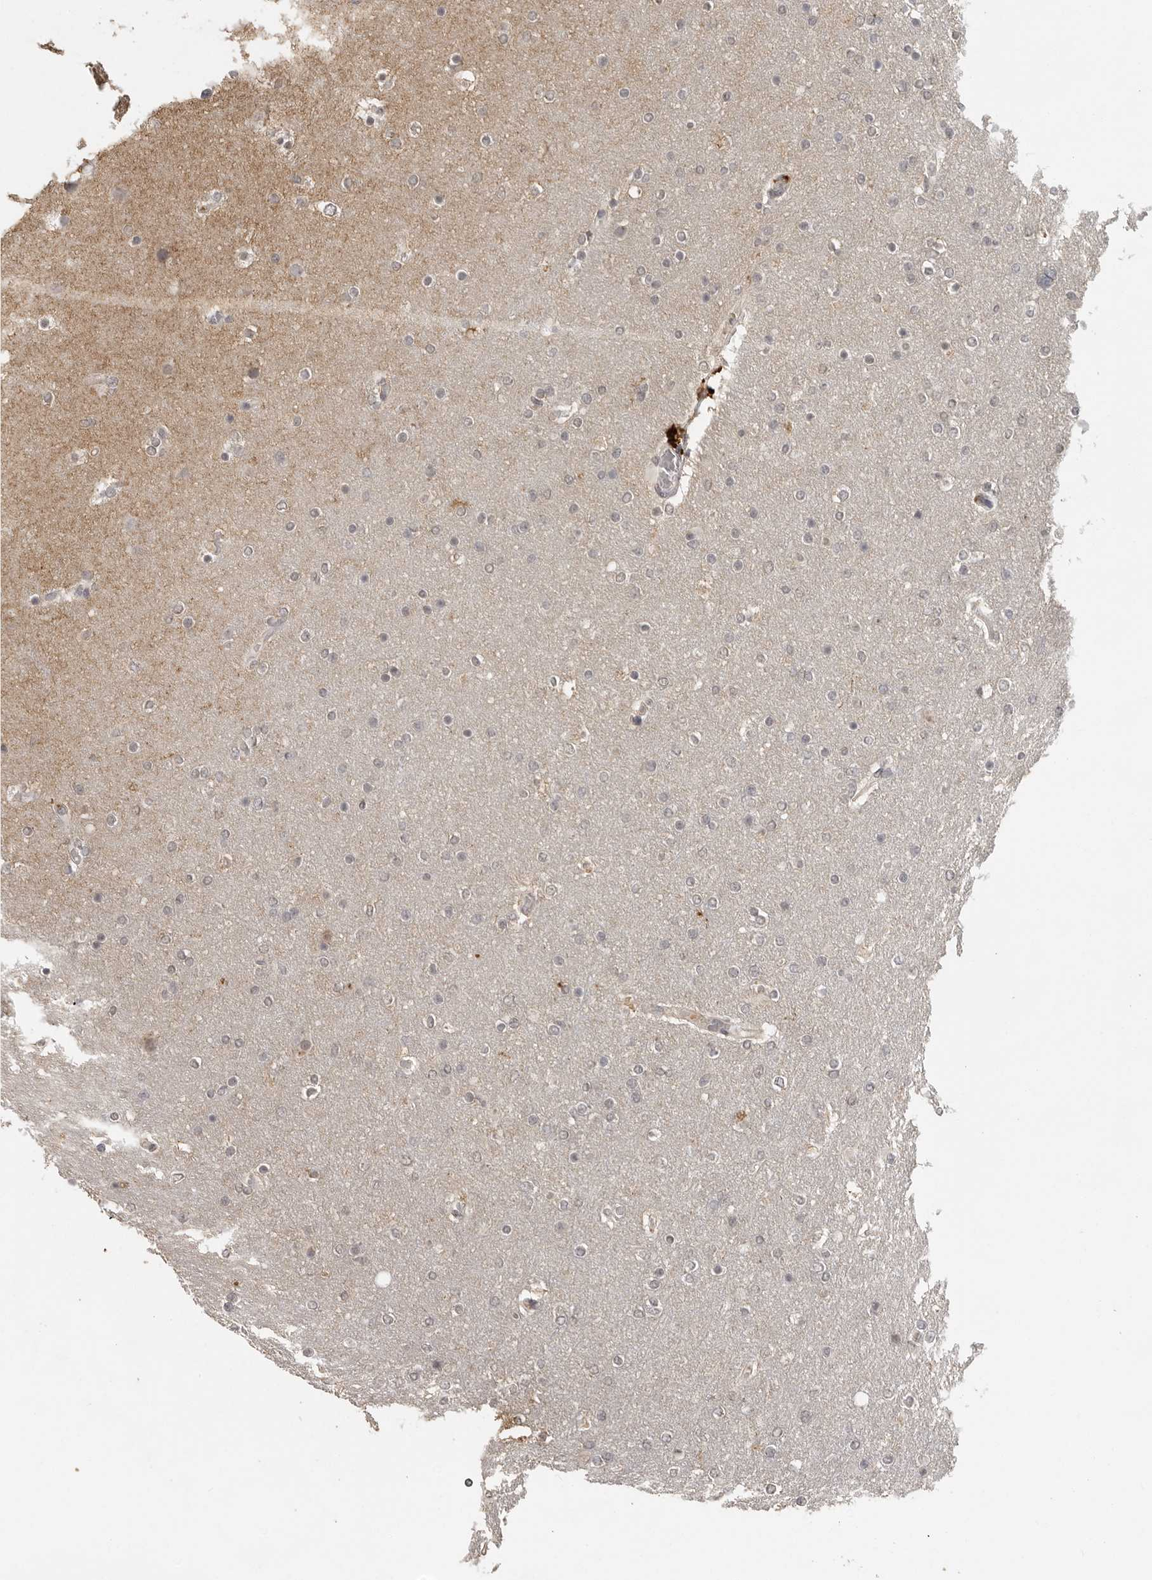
{"staining": {"intensity": "negative", "quantity": "none", "location": "none"}, "tissue": "glioma", "cell_type": "Tumor cells", "image_type": "cancer", "snomed": [{"axis": "morphology", "description": "Glioma, malignant, High grade"}, {"axis": "topography", "description": "Cerebral cortex"}], "caption": "A photomicrograph of malignant glioma (high-grade) stained for a protein shows no brown staining in tumor cells.", "gene": "CTF1", "patient": {"sex": "female", "age": 36}}